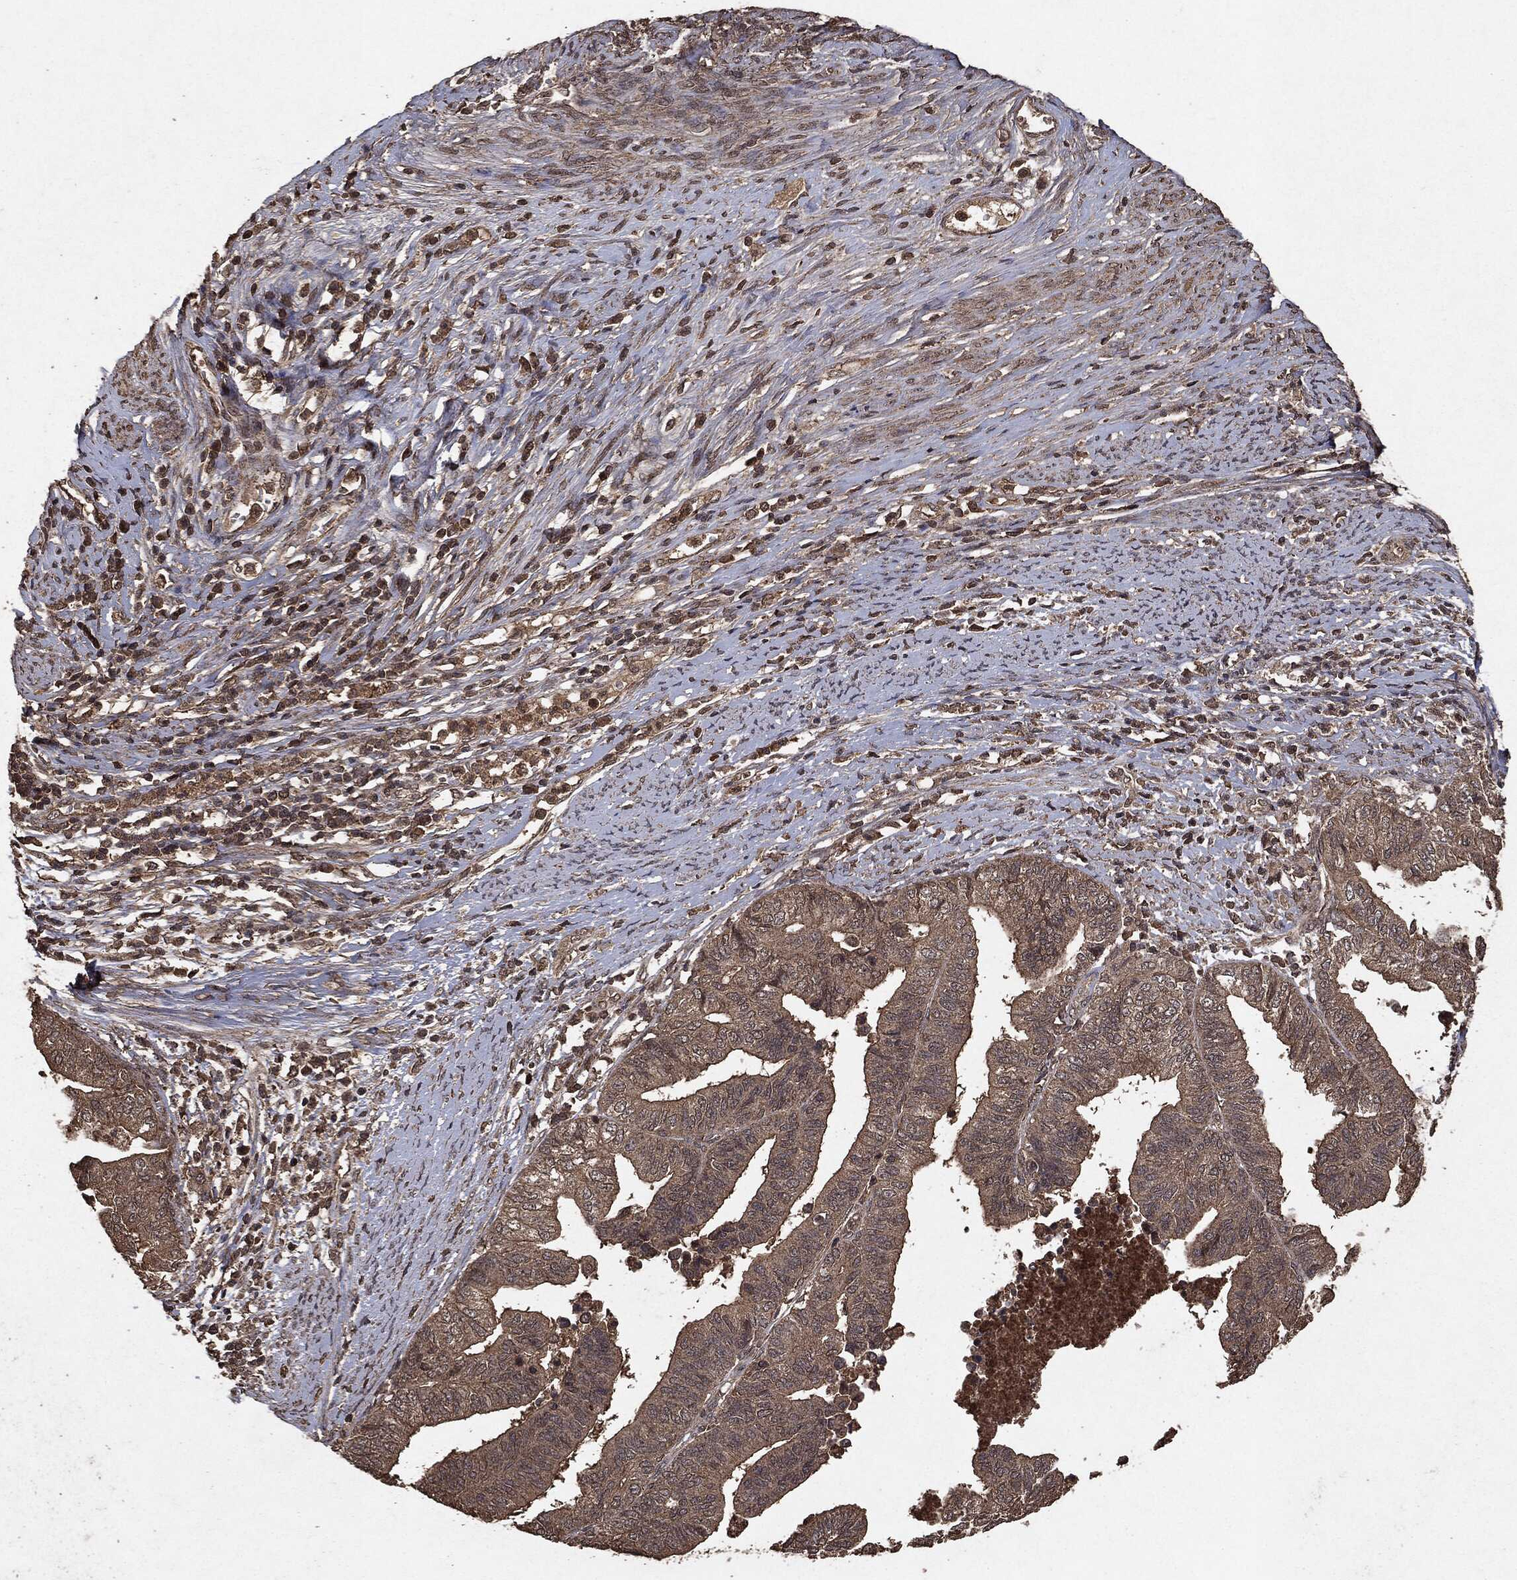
{"staining": {"intensity": "moderate", "quantity": ">75%", "location": "cytoplasmic/membranous"}, "tissue": "endometrial cancer", "cell_type": "Tumor cells", "image_type": "cancer", "snomed": [{"axis": "morphology", "description": "Adenocarcinoma, NOS"}, {"axis": "topography", "description": "Endometrium"}], "caption": "Immunohistochemistry of human endometrial adenocarcinoma demonstrates medium levels of moderate cytoplasmic/membranous staining in about >75% of tumor cells.", "gene": "NME1", "patient": {"sex": "female", "age": 65}}